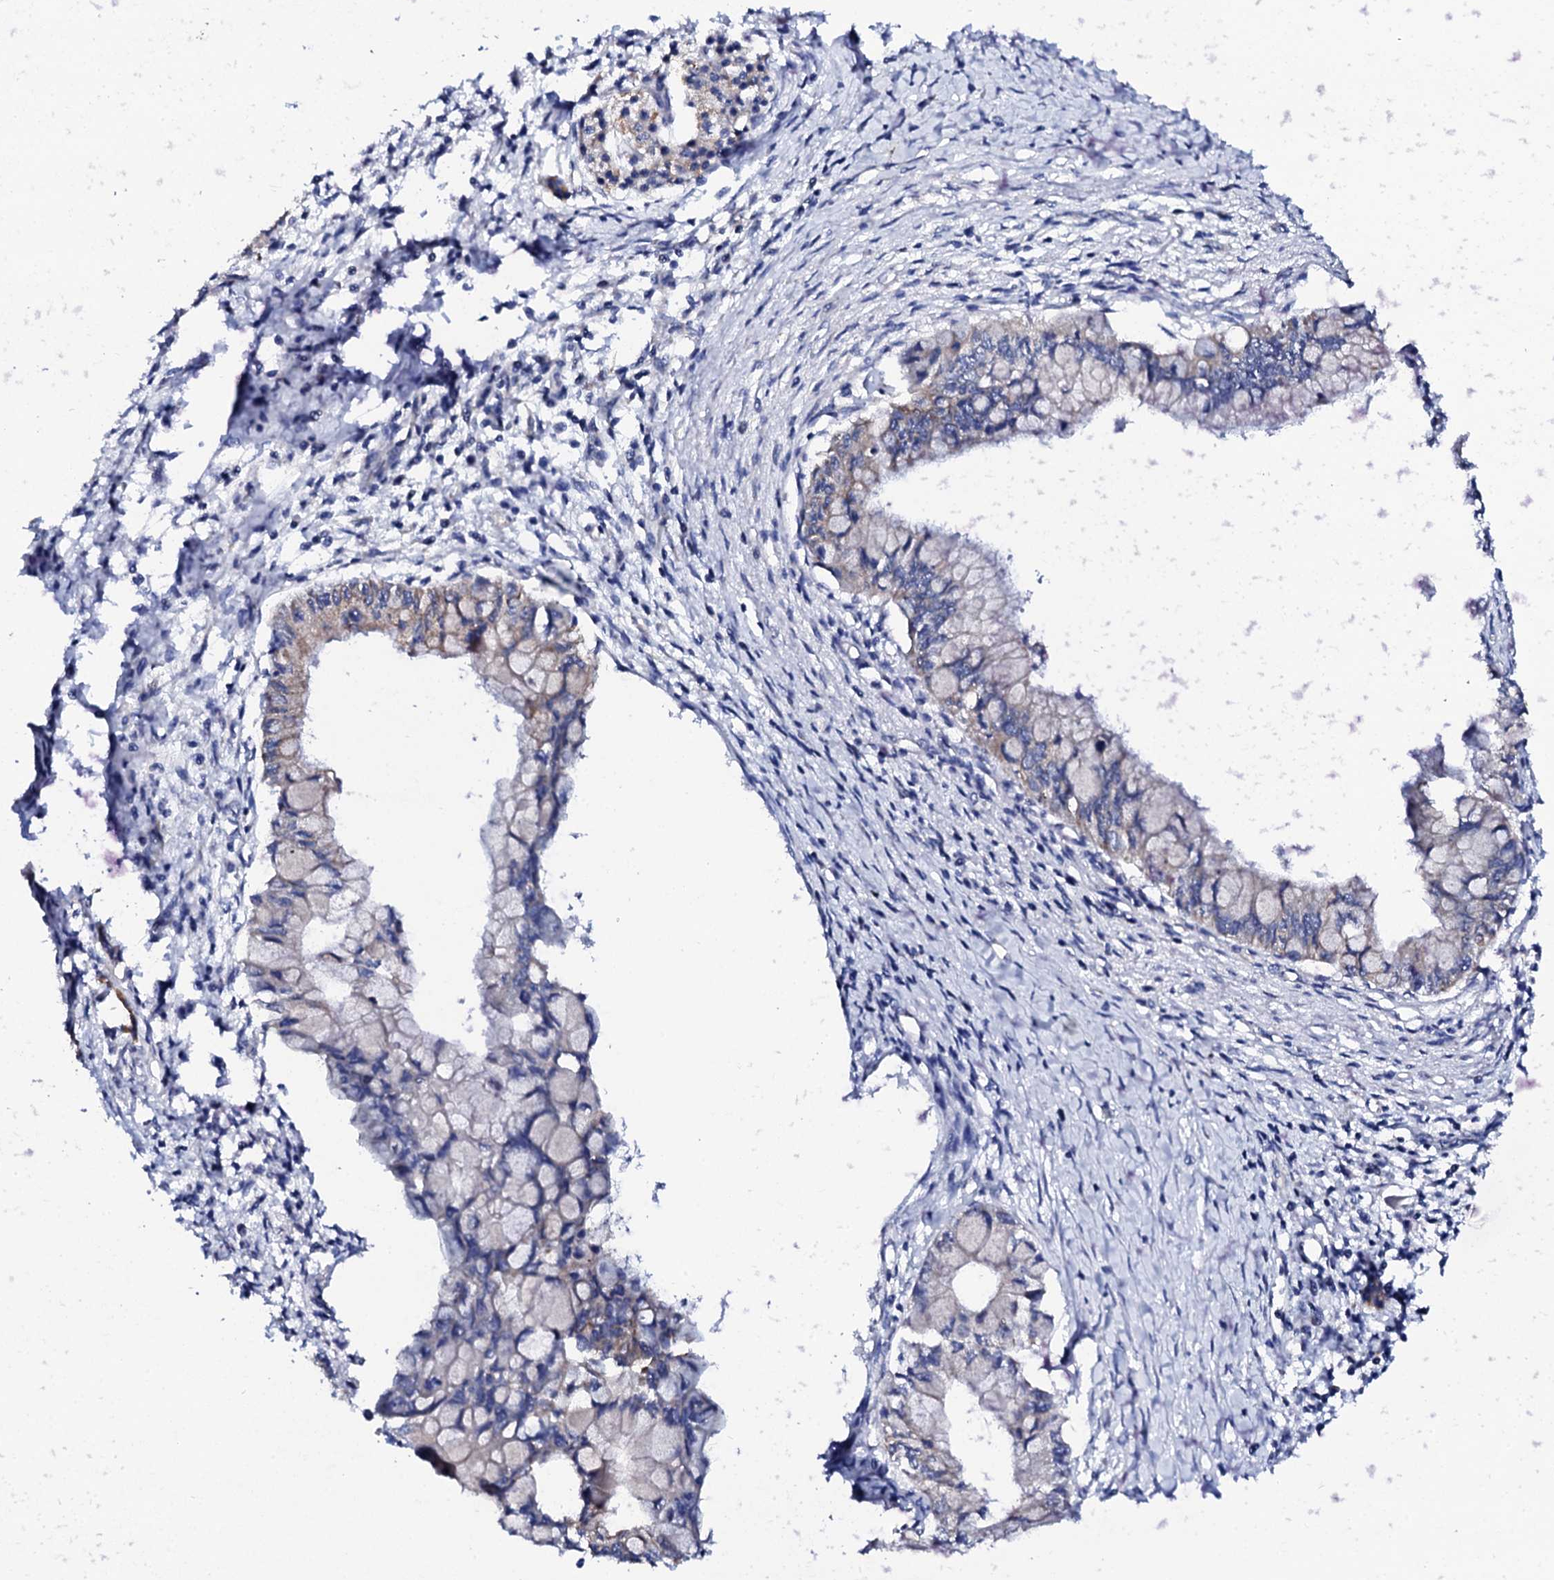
{"staining": {"intensity": "moderate", "quantity": "<25%", "location": "cytoplasmic/membranous"}, "tissue": "pancreatic cancer", "cell_type": "Tumor cells", "image_type": "cancer", "snomed": [{"axis": "morphology", "description": "Adenocarcinoma, NOS"}, {"axis": "topography", "description": "Pancreas"}], "caption": "DAB immunohistochemical staining of pancreatic adenocarcinoma shows moderate cytoplasmic/membranous protein positivity in about <25% of tumor cells.", "gene": "COG4", "patient": {"sex": "male", "age": 48}}